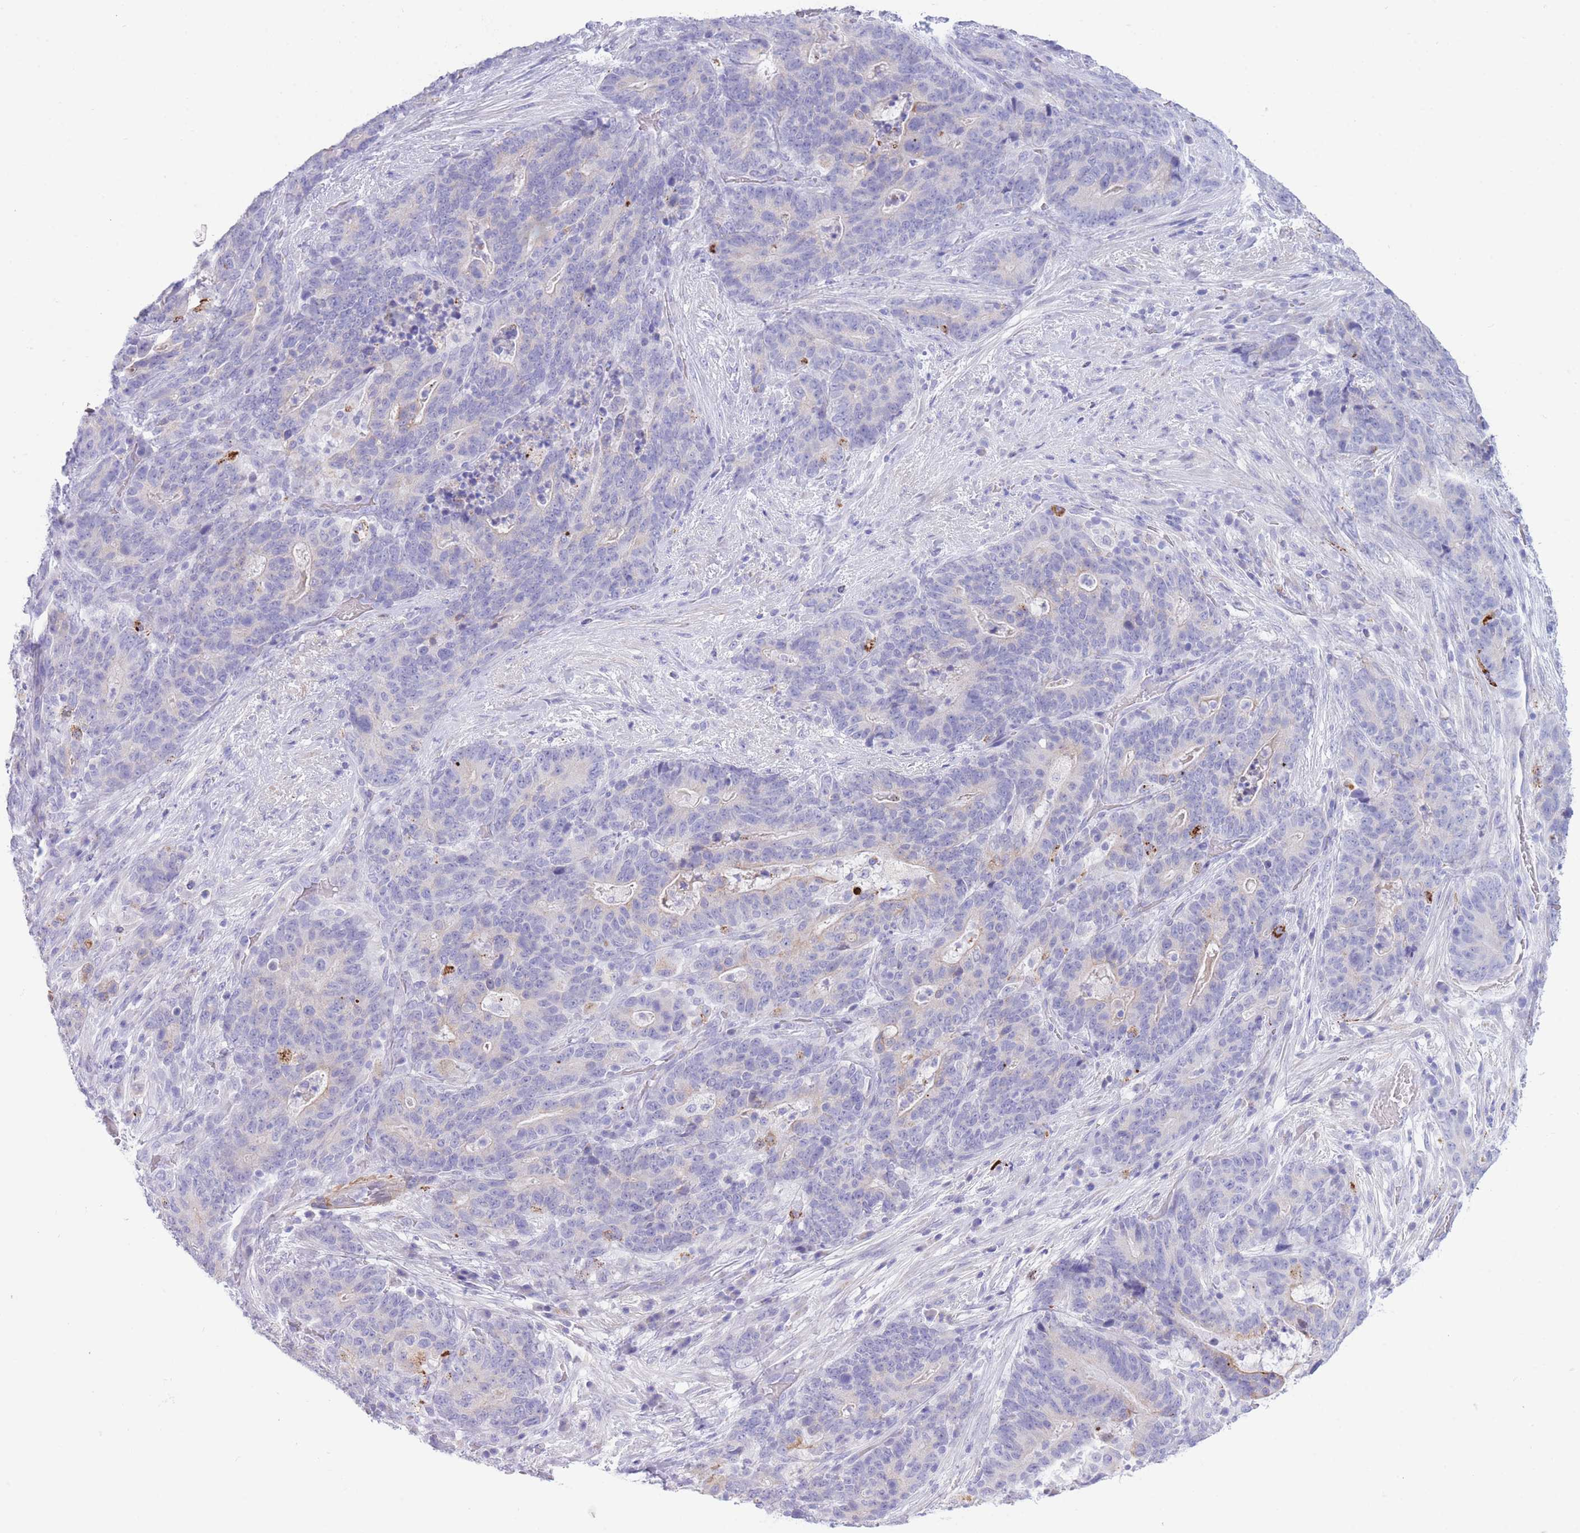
{"staining": {"intensity": "negative", "quantity": "none", "location": "none"}, "tissue": "stomach cancer", "cell_type": "Tumor cells", "image_type": "cancer", "snomed": [{"axis": "morphology", "description": "Normal tissue, NOS"}, {"axis": "morphology", "description": "Adenocarcinoma, NOS"}, {"axis": "topography", "description": "Stomach"}], "caption": "Tumor cells are negative for brown protein staining in stomach adenocarcinoma. Nuclei are stained in blue.", "gene": "VWA8", "patient": {"sex": "female", "age": 64}}